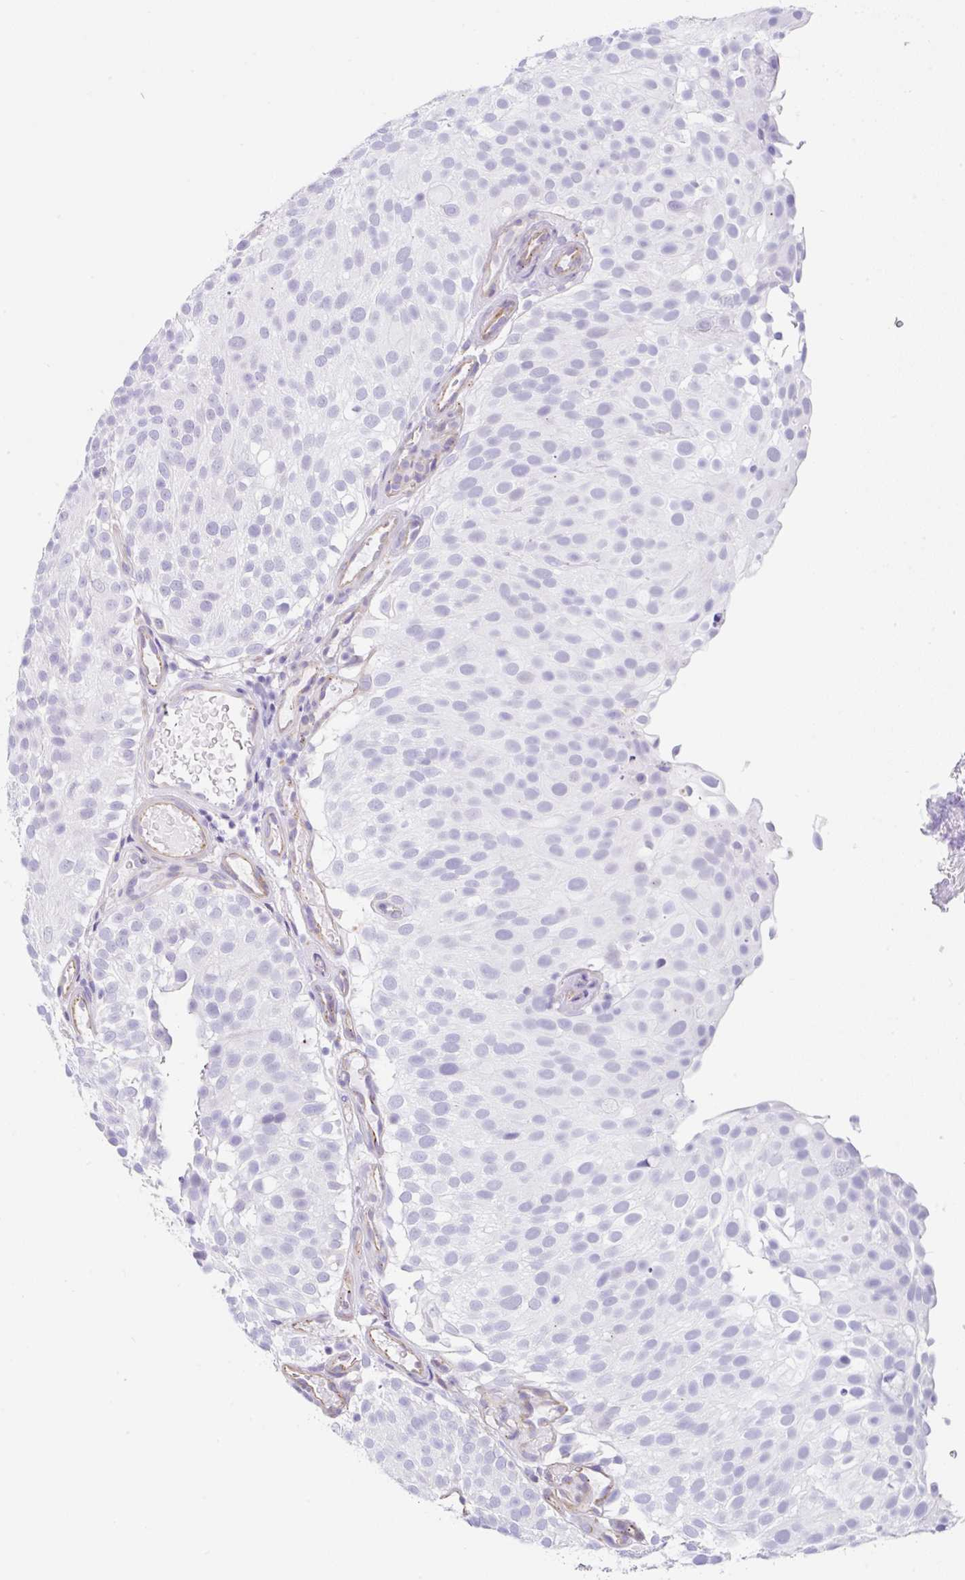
{"staining": {"intensity": "negative", "quantity": "none", "location": "none"}, "tissue": "urothelial cancer", "cell_type": "Tumor cells", "image_type": "cancer", "snomed": [{"axis": "morphology", "description": "Urothelial carcinoma, Low grade"}, {"axis": "topography", "description": "Urinary bladder"}], "caption": "Urothelial carcinoma (low-grade) was stained to show a protein in brown. There is no significant staining in tumor cells.", "gene": "DKK4", "patient": {"sex": "male", "age": 78}}